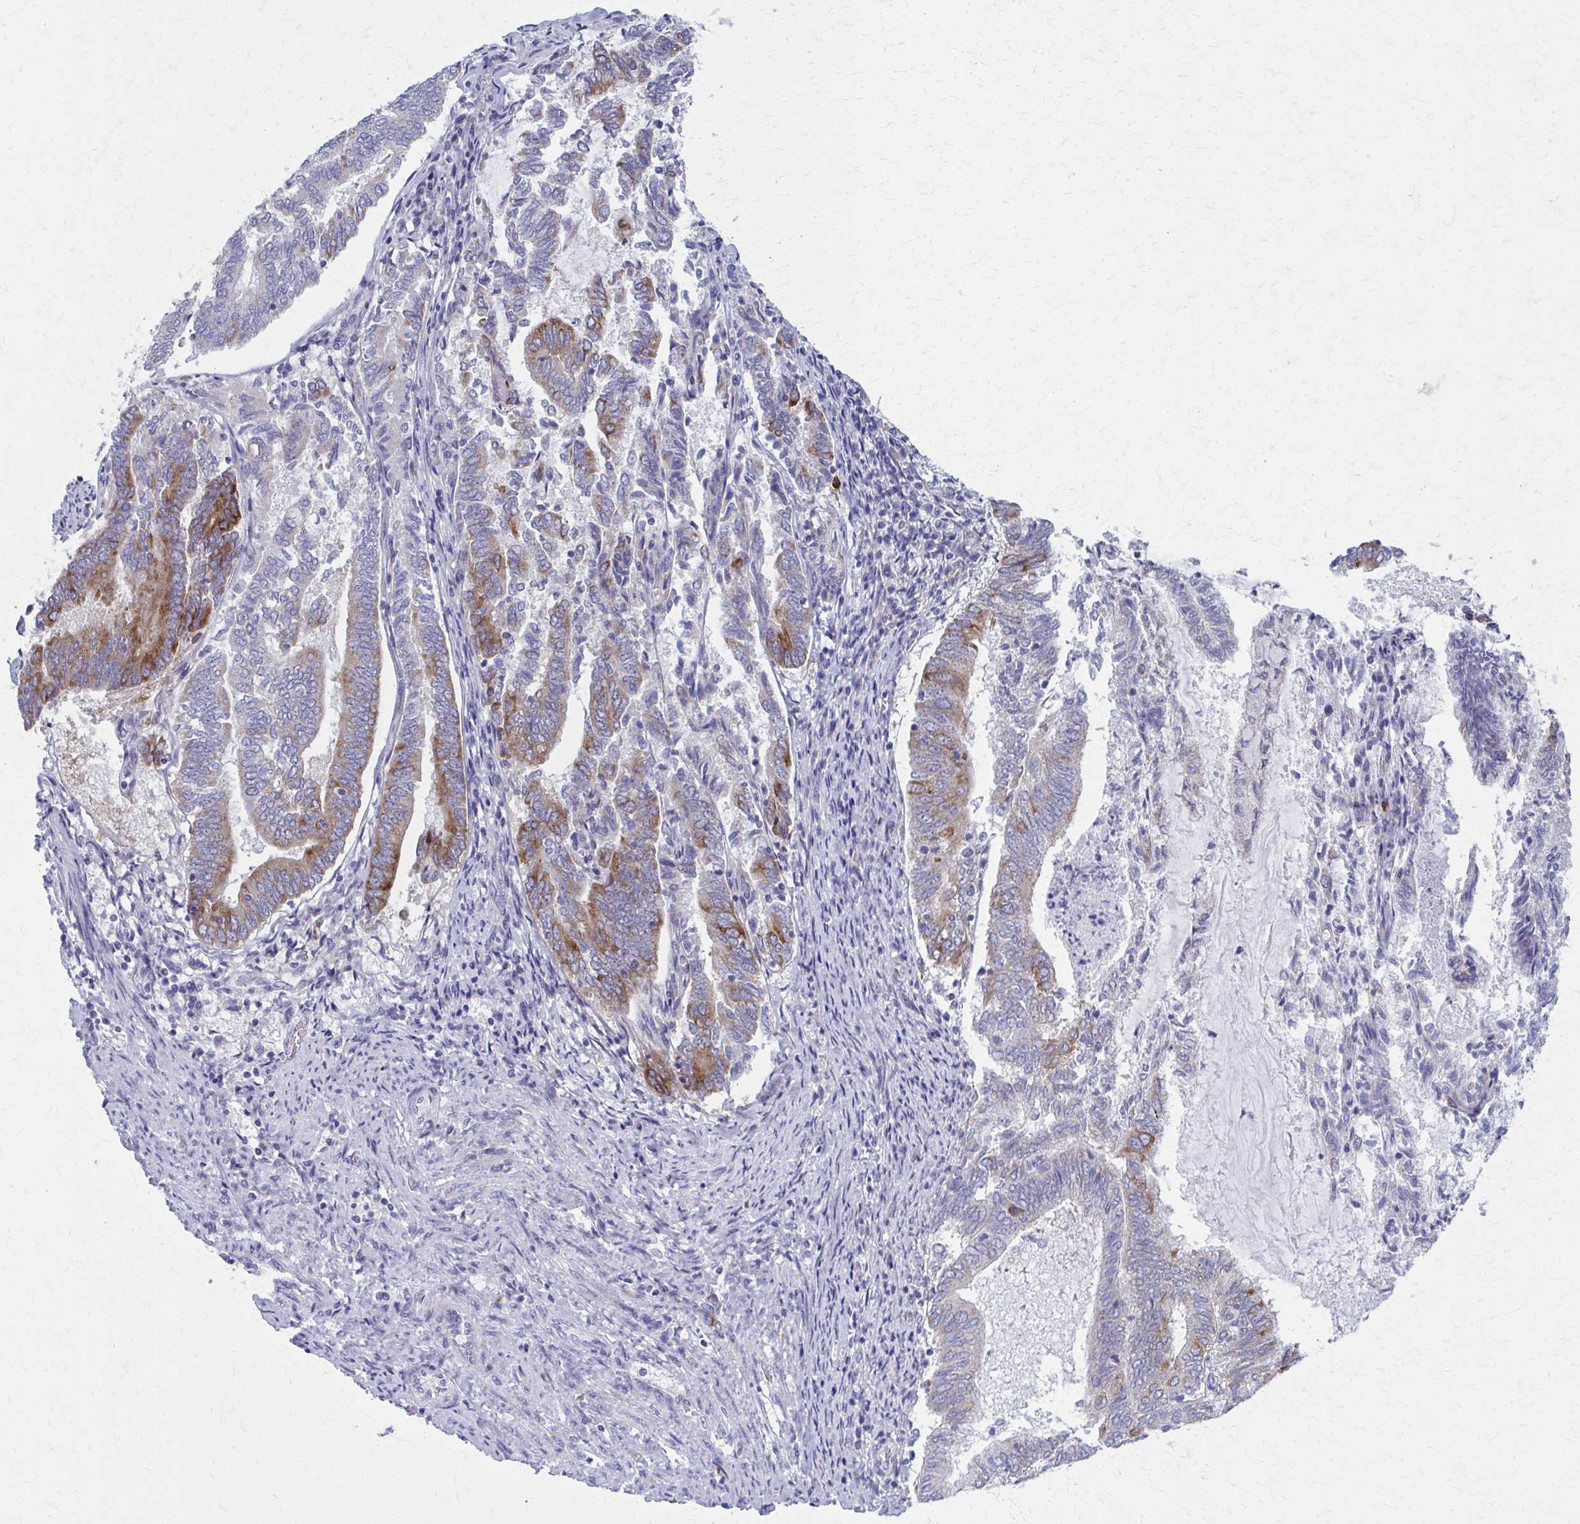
{"staining": {"intensity": "moderate", "quantity": "25%-75%", "location": "cytoplasmic/membranous"}, "tissue": "endometrial cancer", "cell_type": "Tumor cells", "image_type": "cancer", "snomed": [{"axis": "morphology", "description": "Adenocarcinoma, NOS"}, {"axis": "topography", "description": "Endometrium"}], "caption": "Immunohistochemical staining of human endometrial cancer (adenocarcinoma) exhibits medium levels of moderate cytoplasmic/membranous expression in about 25%-75% of tumor cells. The protein of interest is shown in brown color, while the nuclei are stained blue.", "gene": "SPATS2L", "patient": {"sex": "female", "age": 80}}